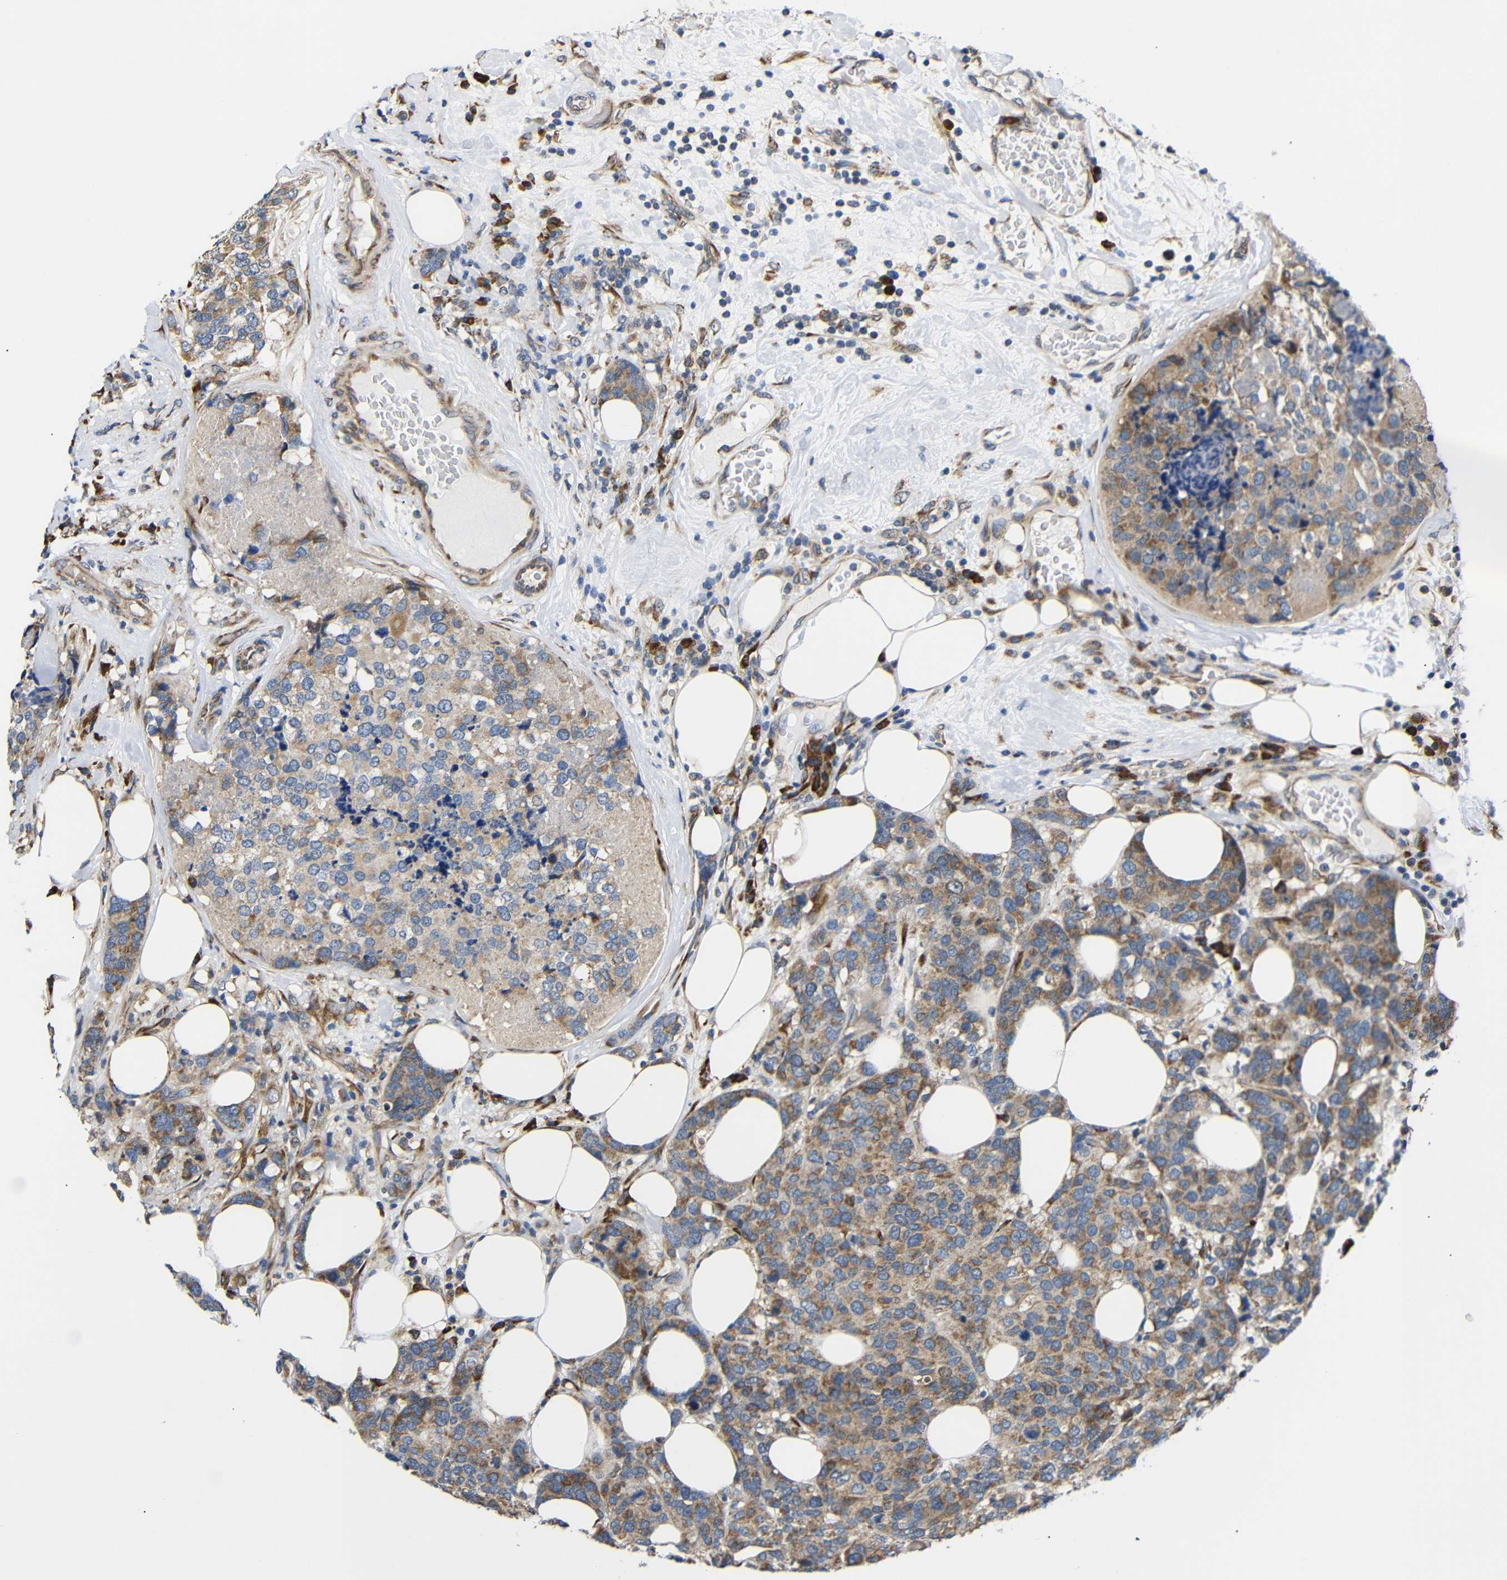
{"staining": {"intensity": "moderate", "quantity": ">75%", "location": "cytoplasmic/membranous"}, "tissue": "breast cancer", "cell_type": "Tumor cells", "image_type": "cancer", "snomed": [{"axis": "morphology", "description": "Lobular carcinoma"}, {"axis": "topography", "description": "Breast"}], "caption": "Moderate cytoplasmic/membranous positivity for a protein is present in about >75% of tumor cells of breast cancer using IHC.", "gene": "KANK4", "patient": {"sex": "female", "age": 59}}